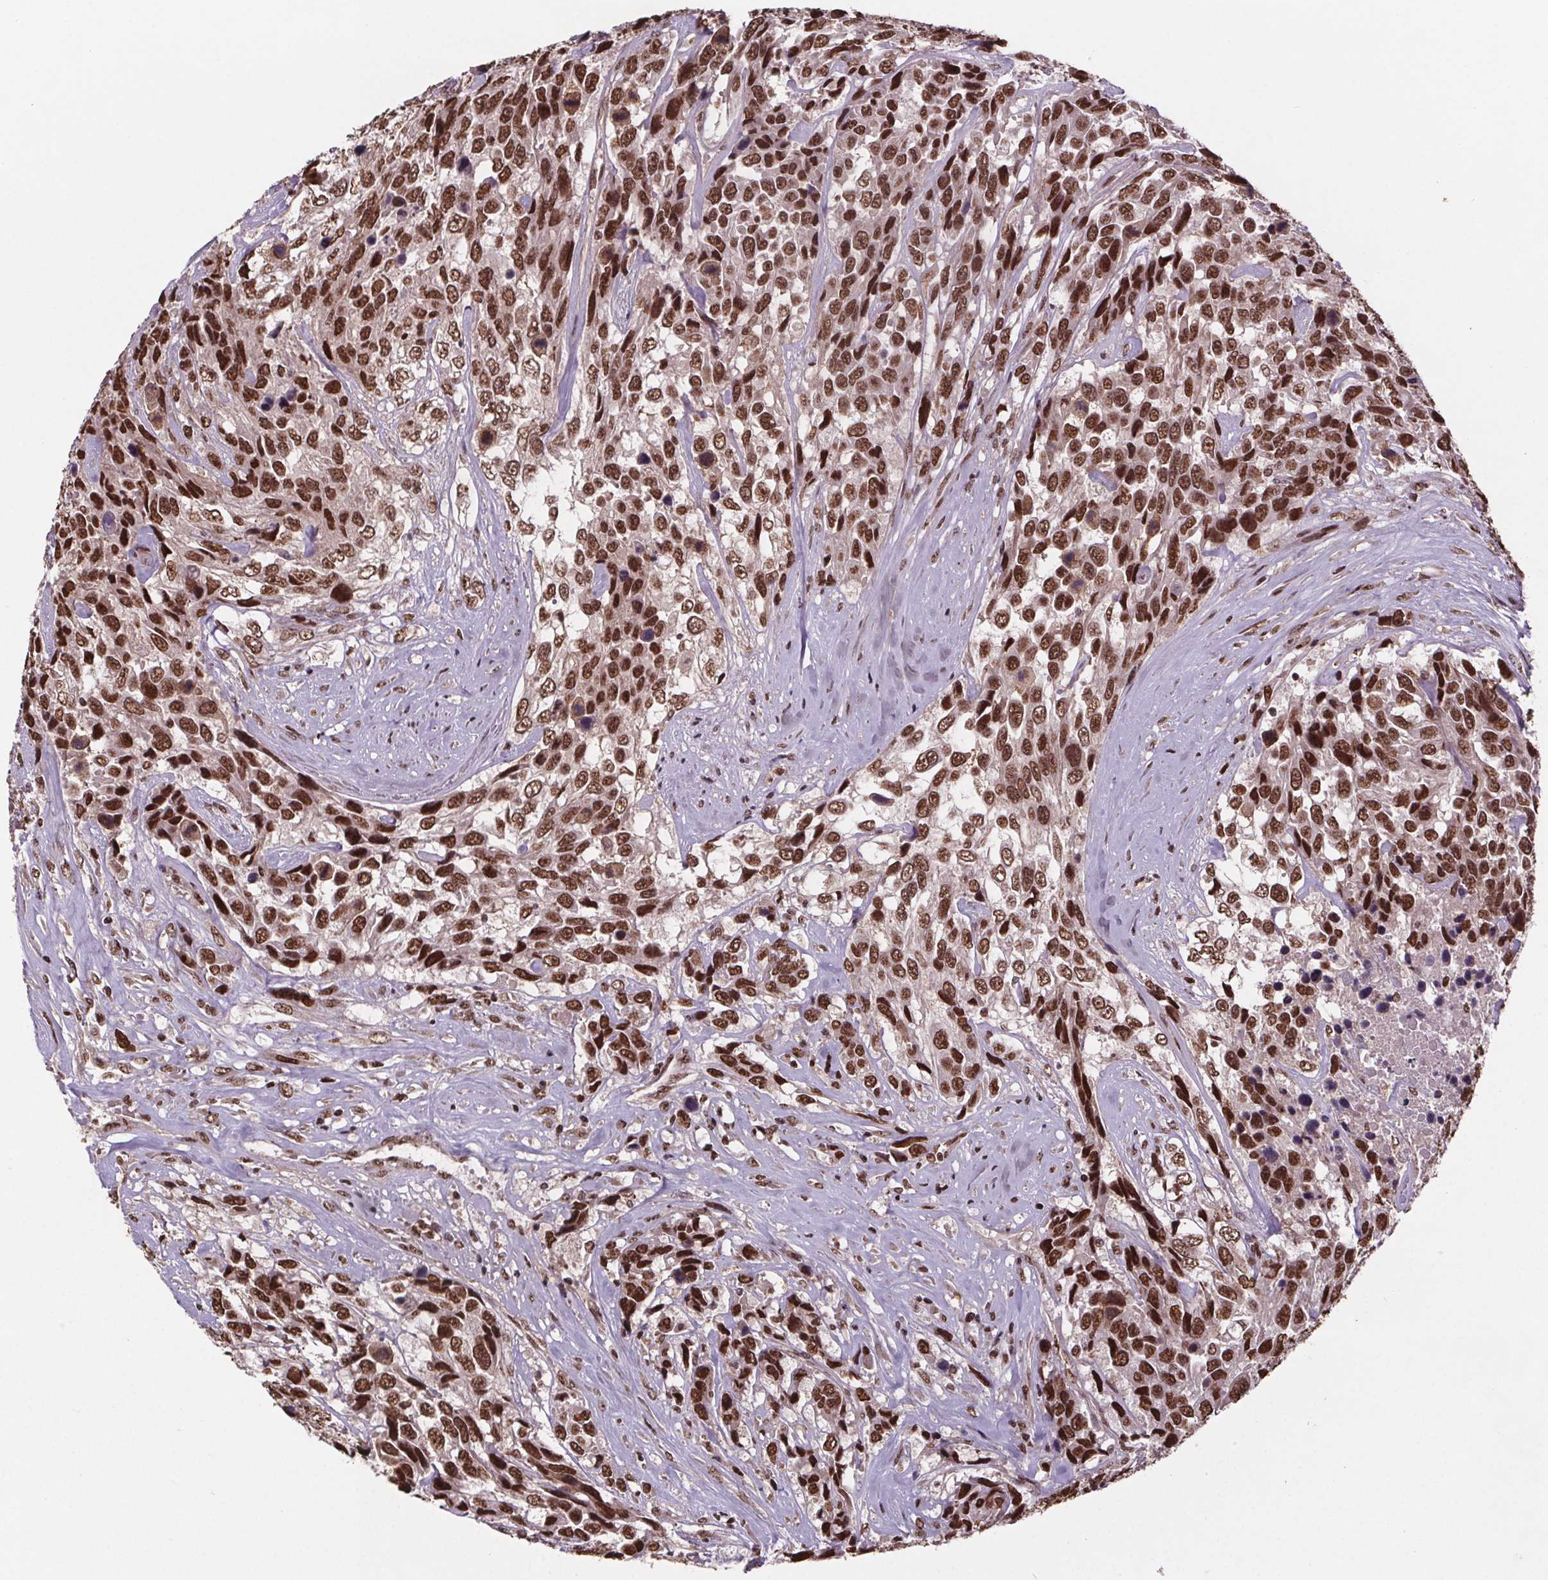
{"staining": {"intensity": "moderate", "quantity": ">75%", "location": "nuclear"}, "tissue": "urothelial cancer", "cell_type": "Tumor cells", "image_type": "cancer", "snomed": [{"axis": "morphology", "description": "Urothelial carcinoma, High grade"}, {"axis": "topography", "description": "Urinary bladder"}], "caption": "Protein staining of urothelial carcinoma (high-grade) tissue exhibits moderate nuclear expression in approximately >75% of tumor cells.", "gene": "JARID2", "patient": {"sex": "female", "age": 70}}